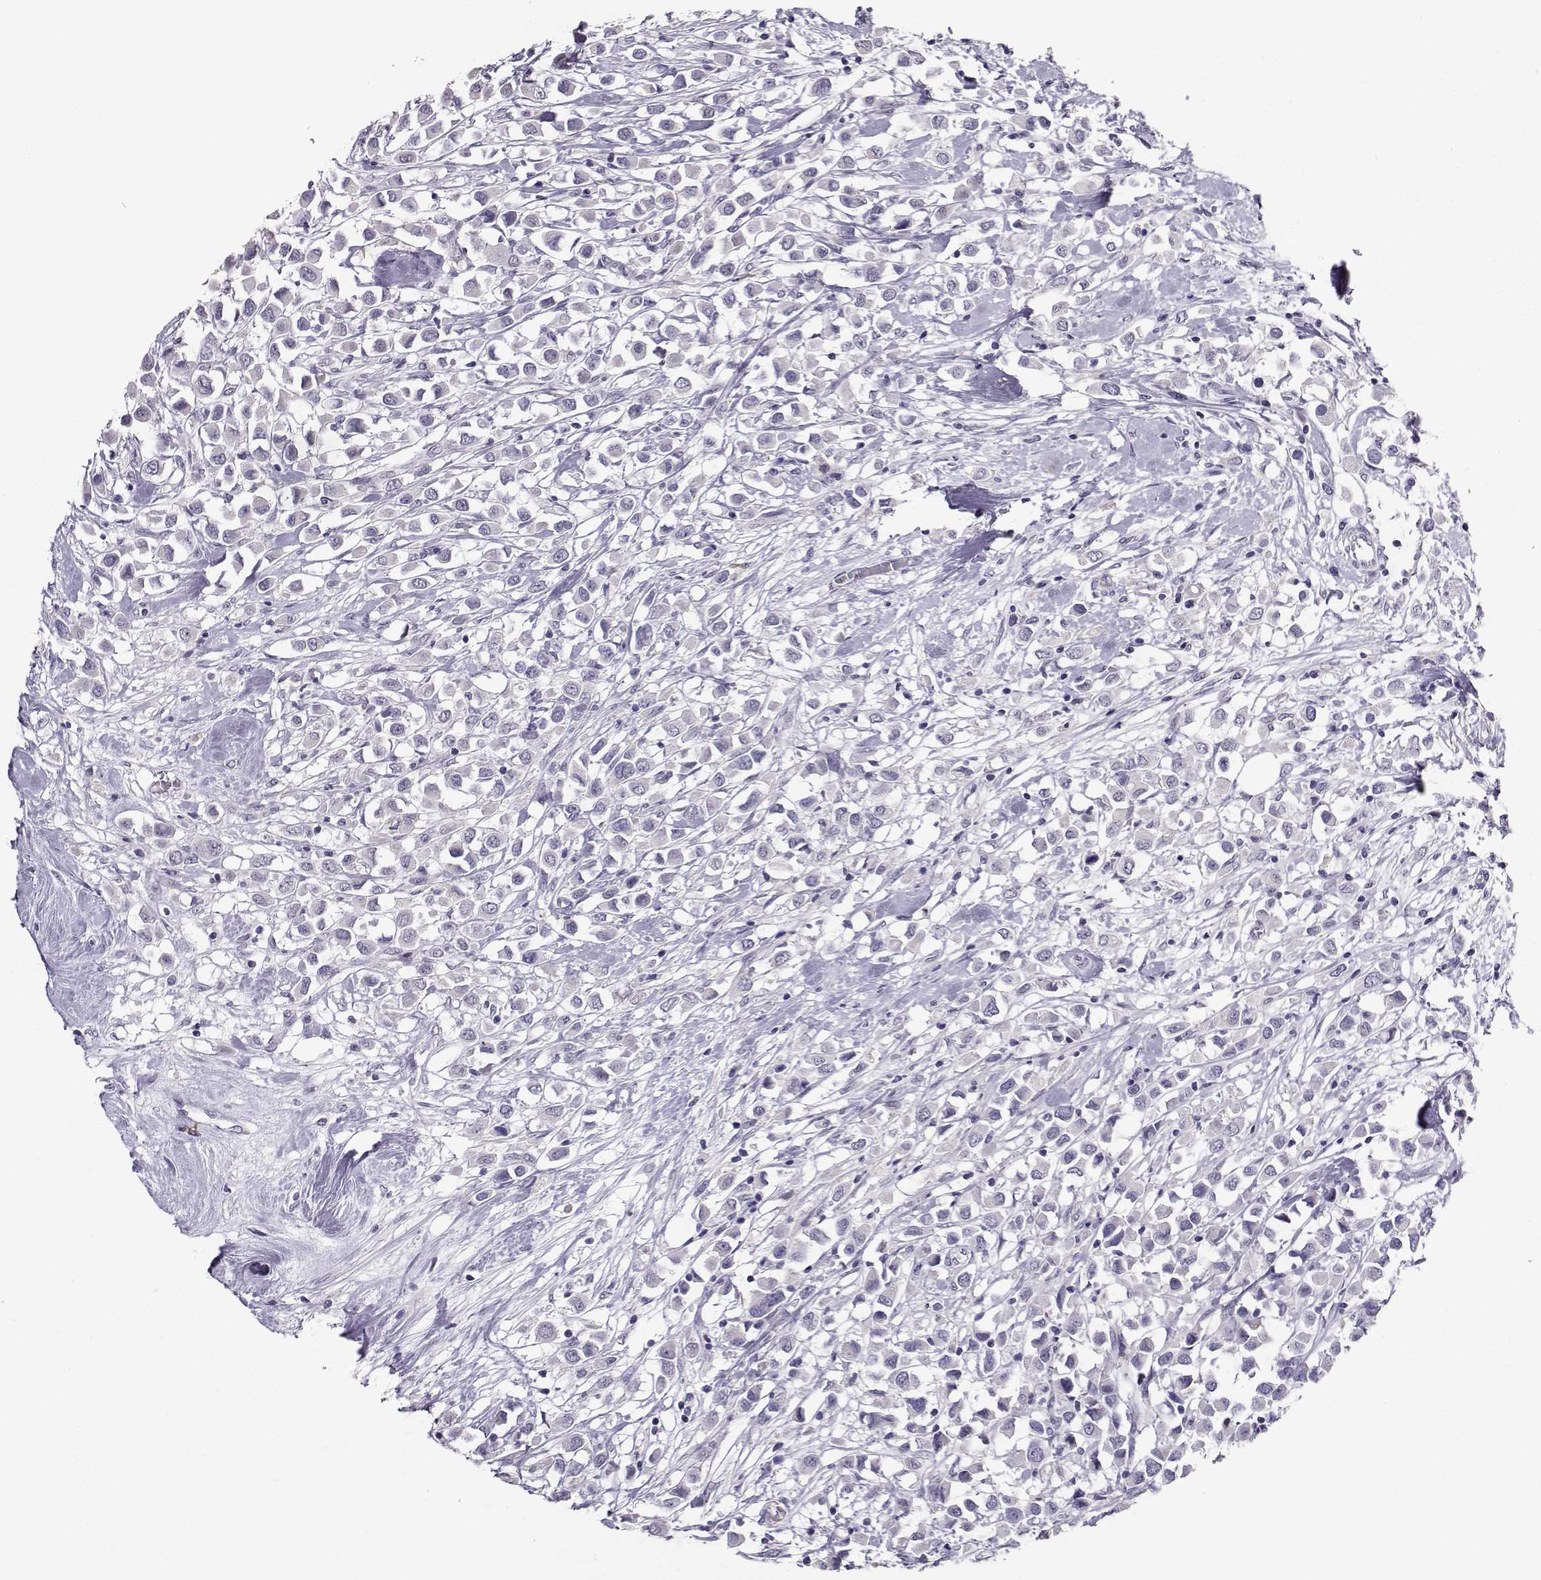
{"staining": {"intensity": "negative", "quantity": "none", "location": "none"}, "tissue": "breast cancer", "cell_type": "Tumor cells", "image_type": "cancer", "snomed": [{"axis": "morphology", "description": "Duct carcinoma"}, {"axis": "topography", "description": "Breast"}], "caption": "The IHC histopathology image has no significant staining in tumor cells of breast cancer (intraductal carcinoma) tissue.", "gene": "CARTPT", "patient": {"sex": "female", "age": 61}}